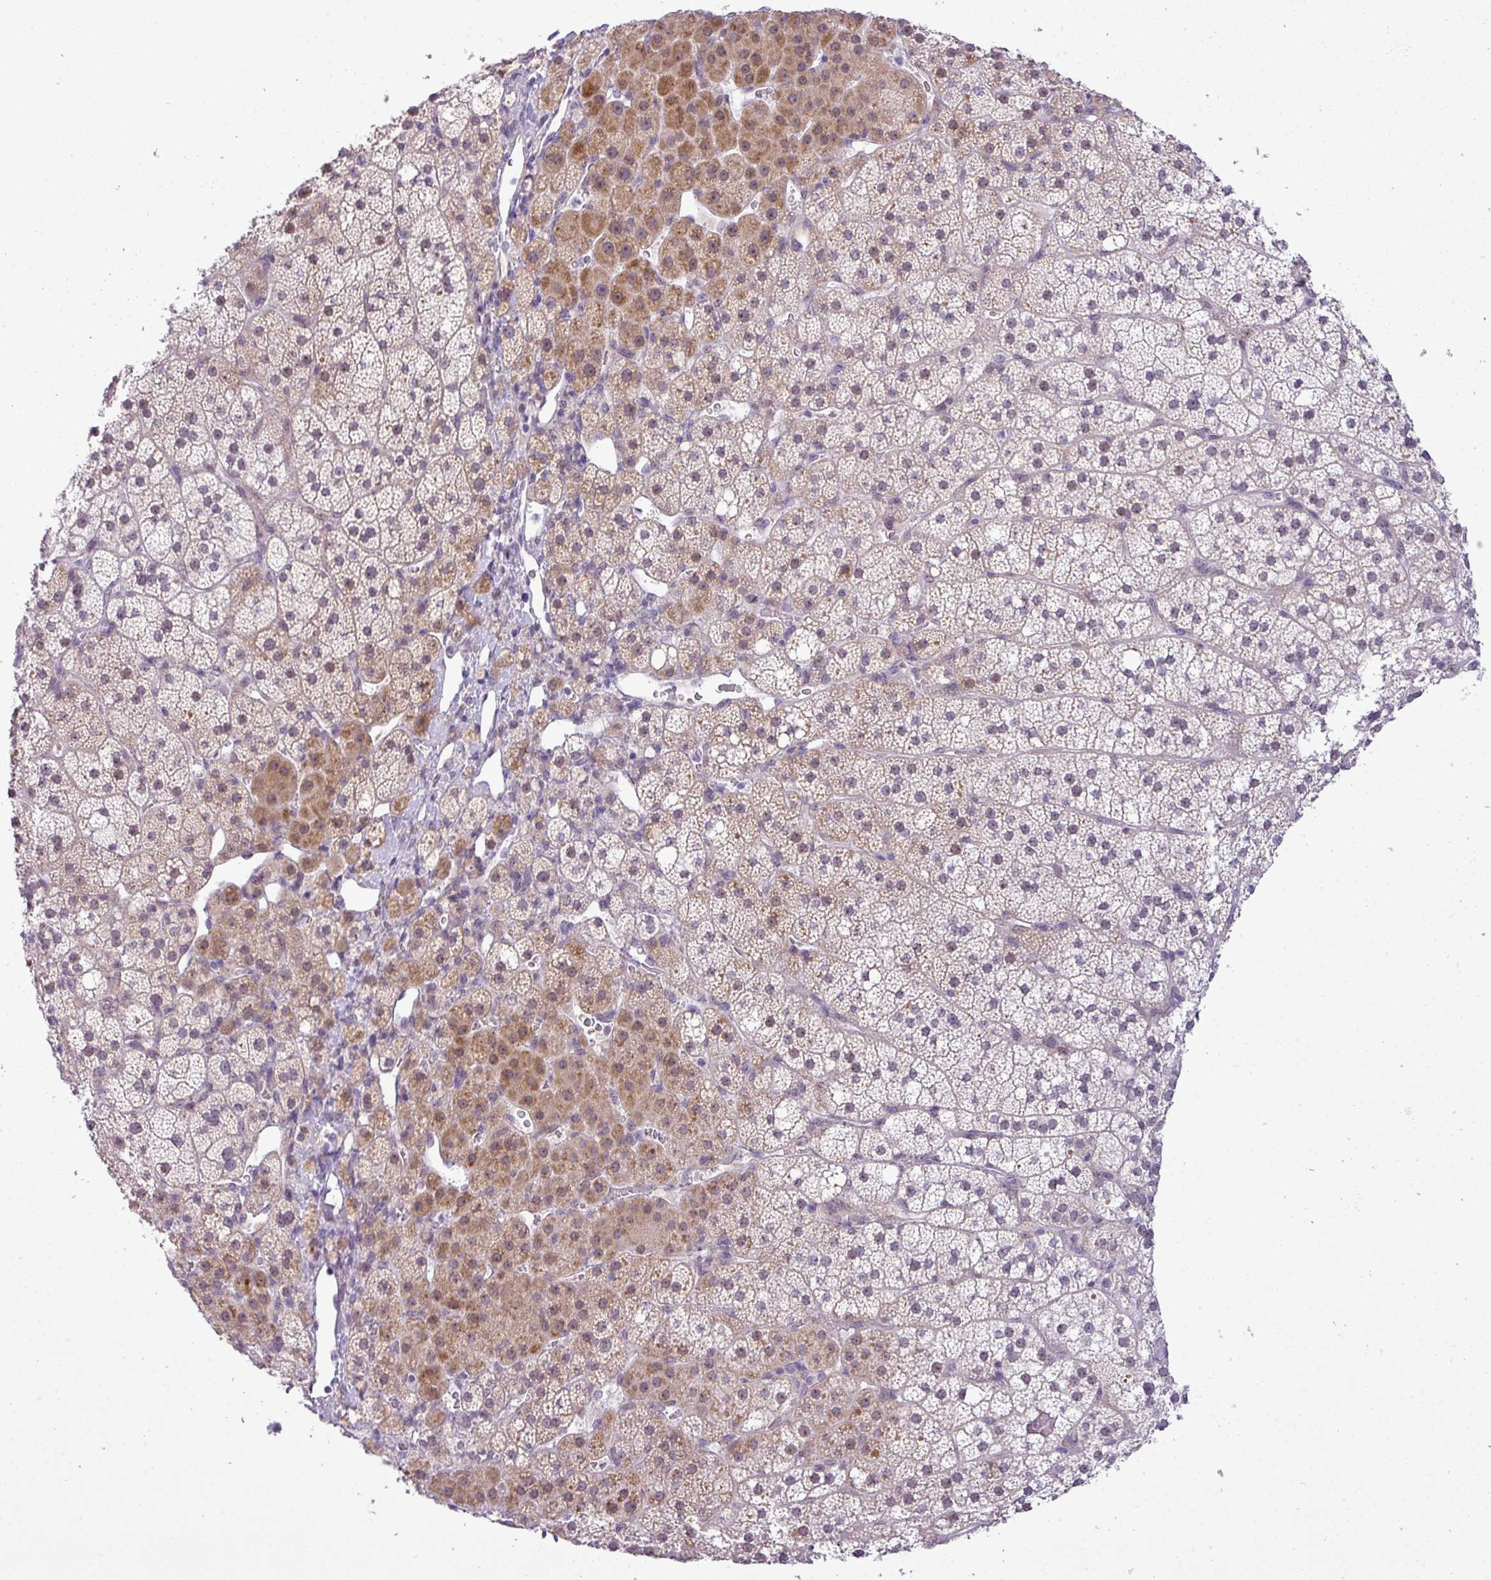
{"staining": {"intensity": "moderate", "quantity": "25%-75%", "location": "cytoplasmic/membranous"}, "tissue": "adrenal gland", "cell_type": "Glandular cells", "image_type": "normal", "snomed": [{"axis": "morphology", "description": "Normal tissue, NOS"}, {"axis": "topography", "description": "Adrenal gland"}], "caption": "IHC histopathology image of normal adrenal gland: human adrenal gland stained using IHC exhibits medium levels of moderate protein expression localized specifically in the cytoplasmic/membranous of glandular cells, appearing as a cytoplasmic/membranous brown color.", "gene": "MAK16", "patient": {"sex": "male", "age": 53}}